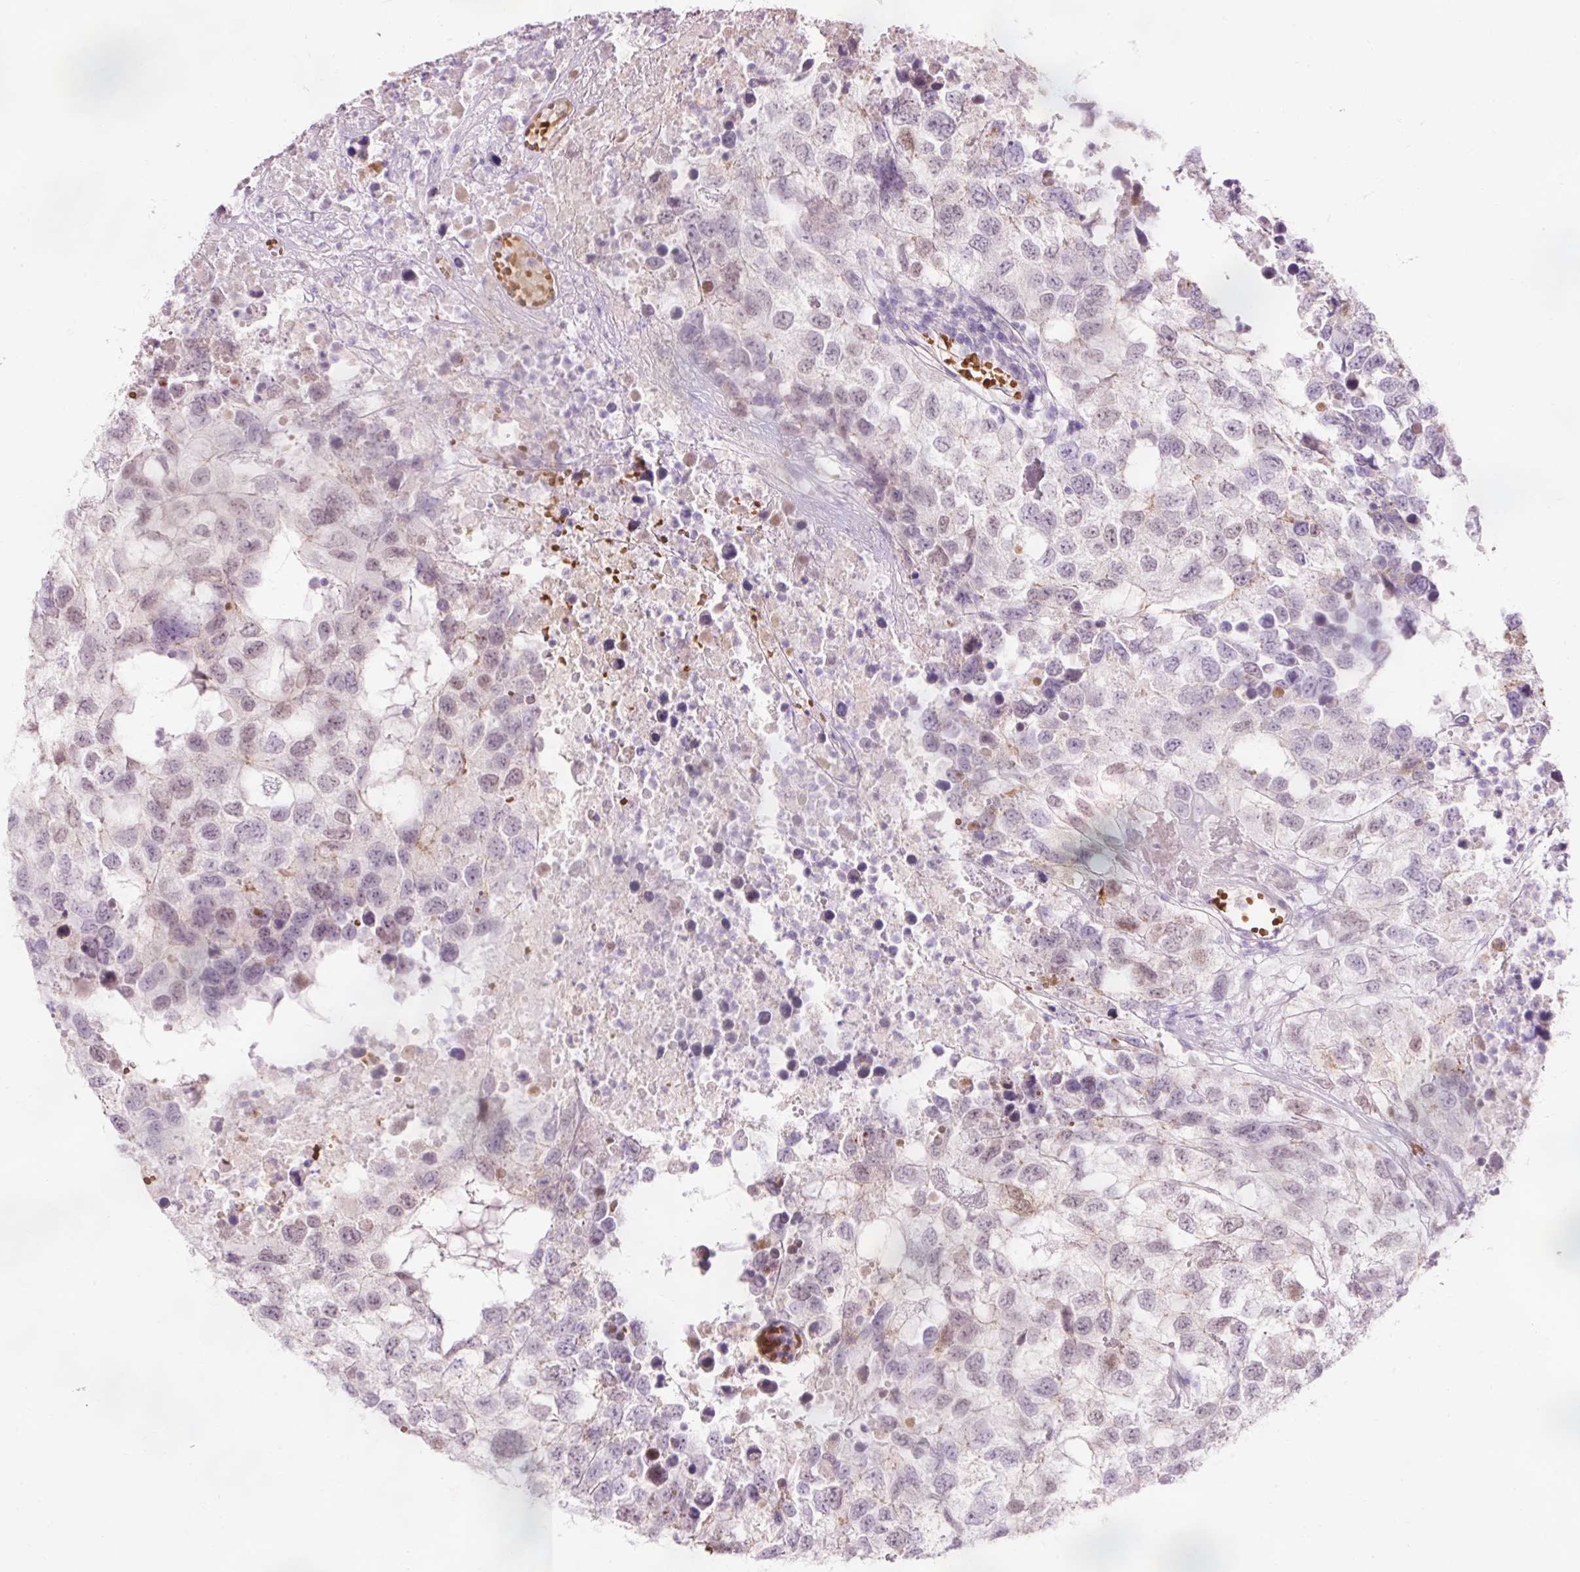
{"staining": {"intensity": "negative", "quantity": "none", "location": "none"}, "tissue": "testis cancer", "cell_type": "Tumor cells", "image_type": "cancer", "snomed": [{"axis": "morphology", "description": "Carcinoma, Embryonal, NOS"}, {"axis": "topography", "description": "Testis"}], "caption": "Immunohistochemistry (IHC) image of embryonal carcinoma (testis) stained for a protein (brown), which exhibits no positivity in tumor cells.", "gene": "DHRS11", "patient": {"sex": "male", "age": 83}}